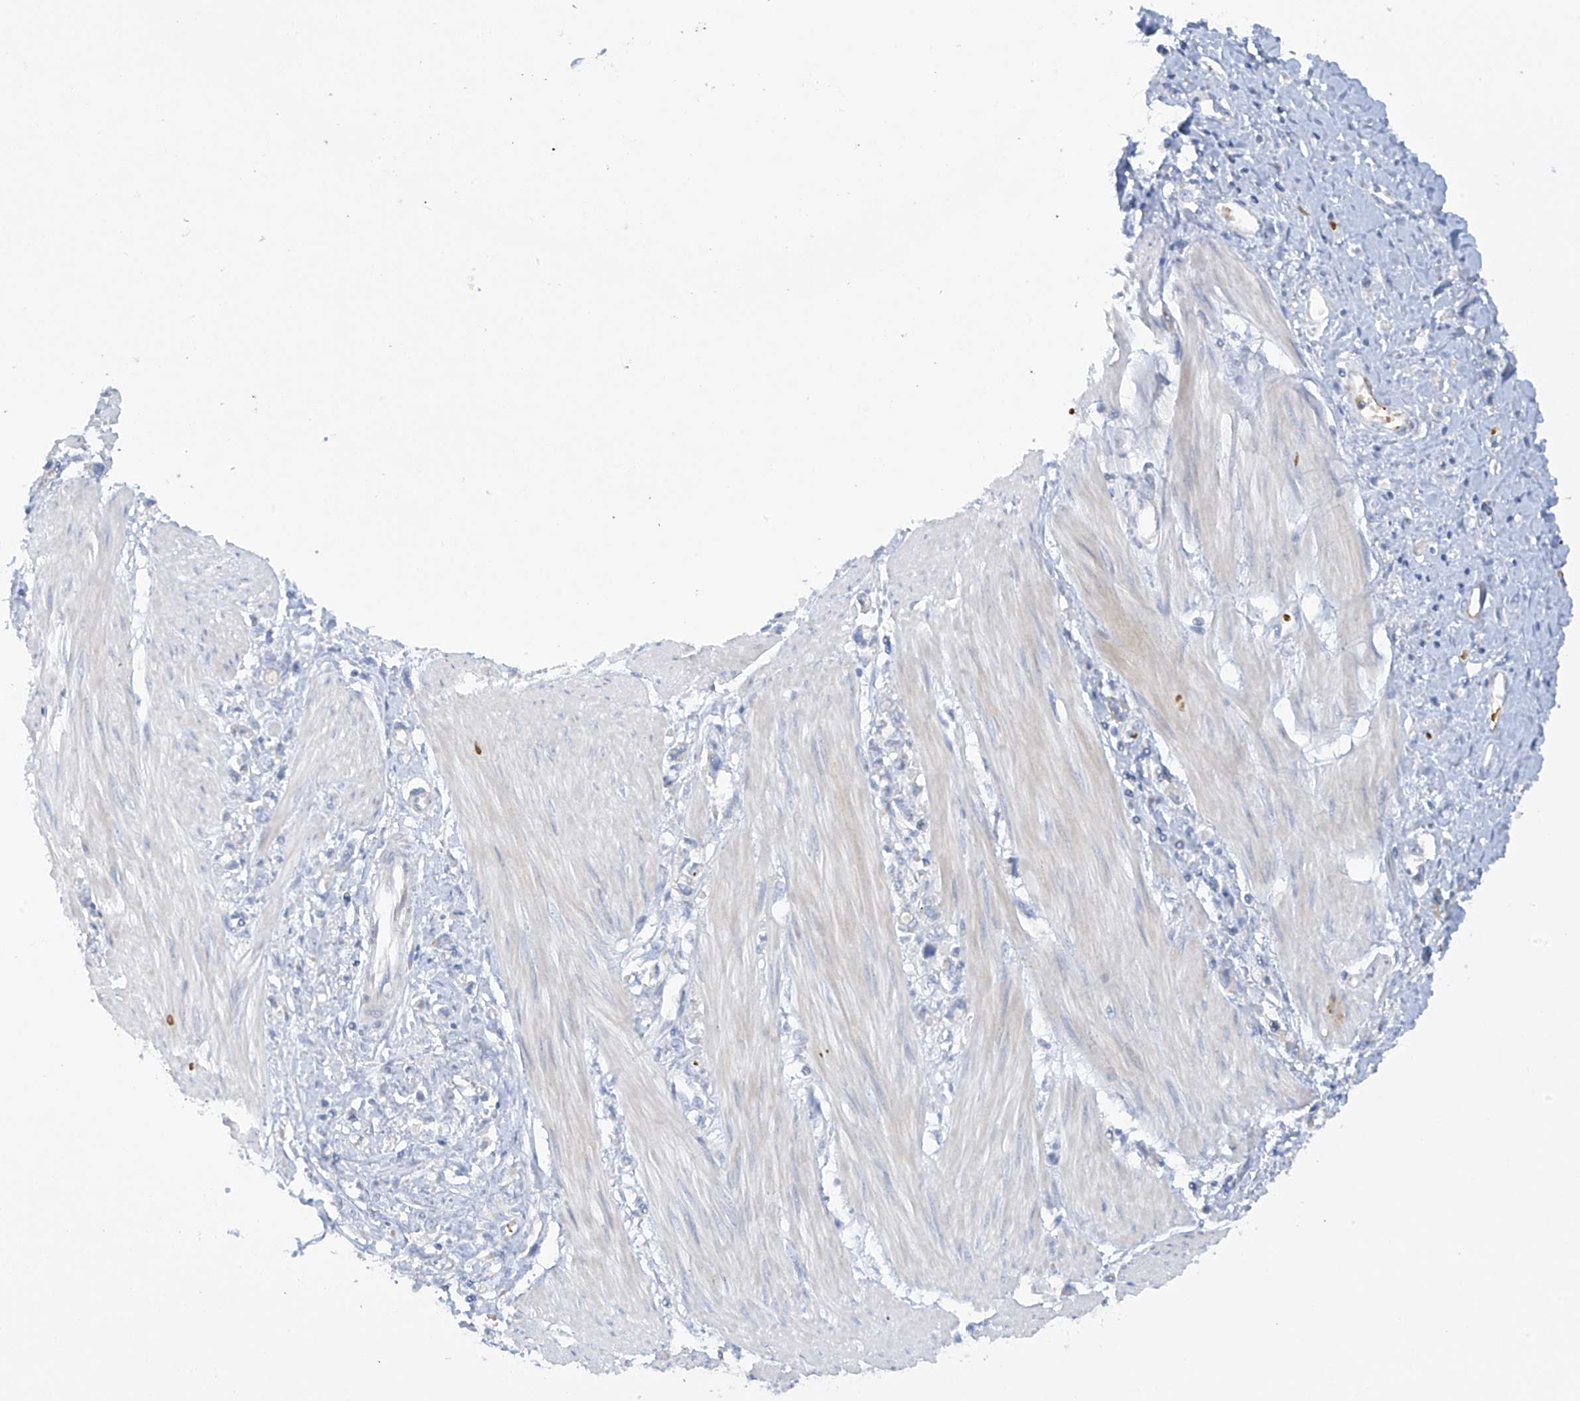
{"staining": {"intensity": "negative", "quantity": "none", "location": "none"}, "tissue": "stomach cancer", "cell_type": "Tumor cells", "image_type": "cancer", "snomed": [{"axis": "morphology", "description": "Adenocarcinoma, NOS"}, {"axis": "topography", "description": "Stomach"}], "caption": "This is an immunohistochemistry micrograph of human adenocarcinoma (stomach). There is no positivity in tumor cells.", "gene": "METTL18", "patient": {"sex": "female", "age": 76}}